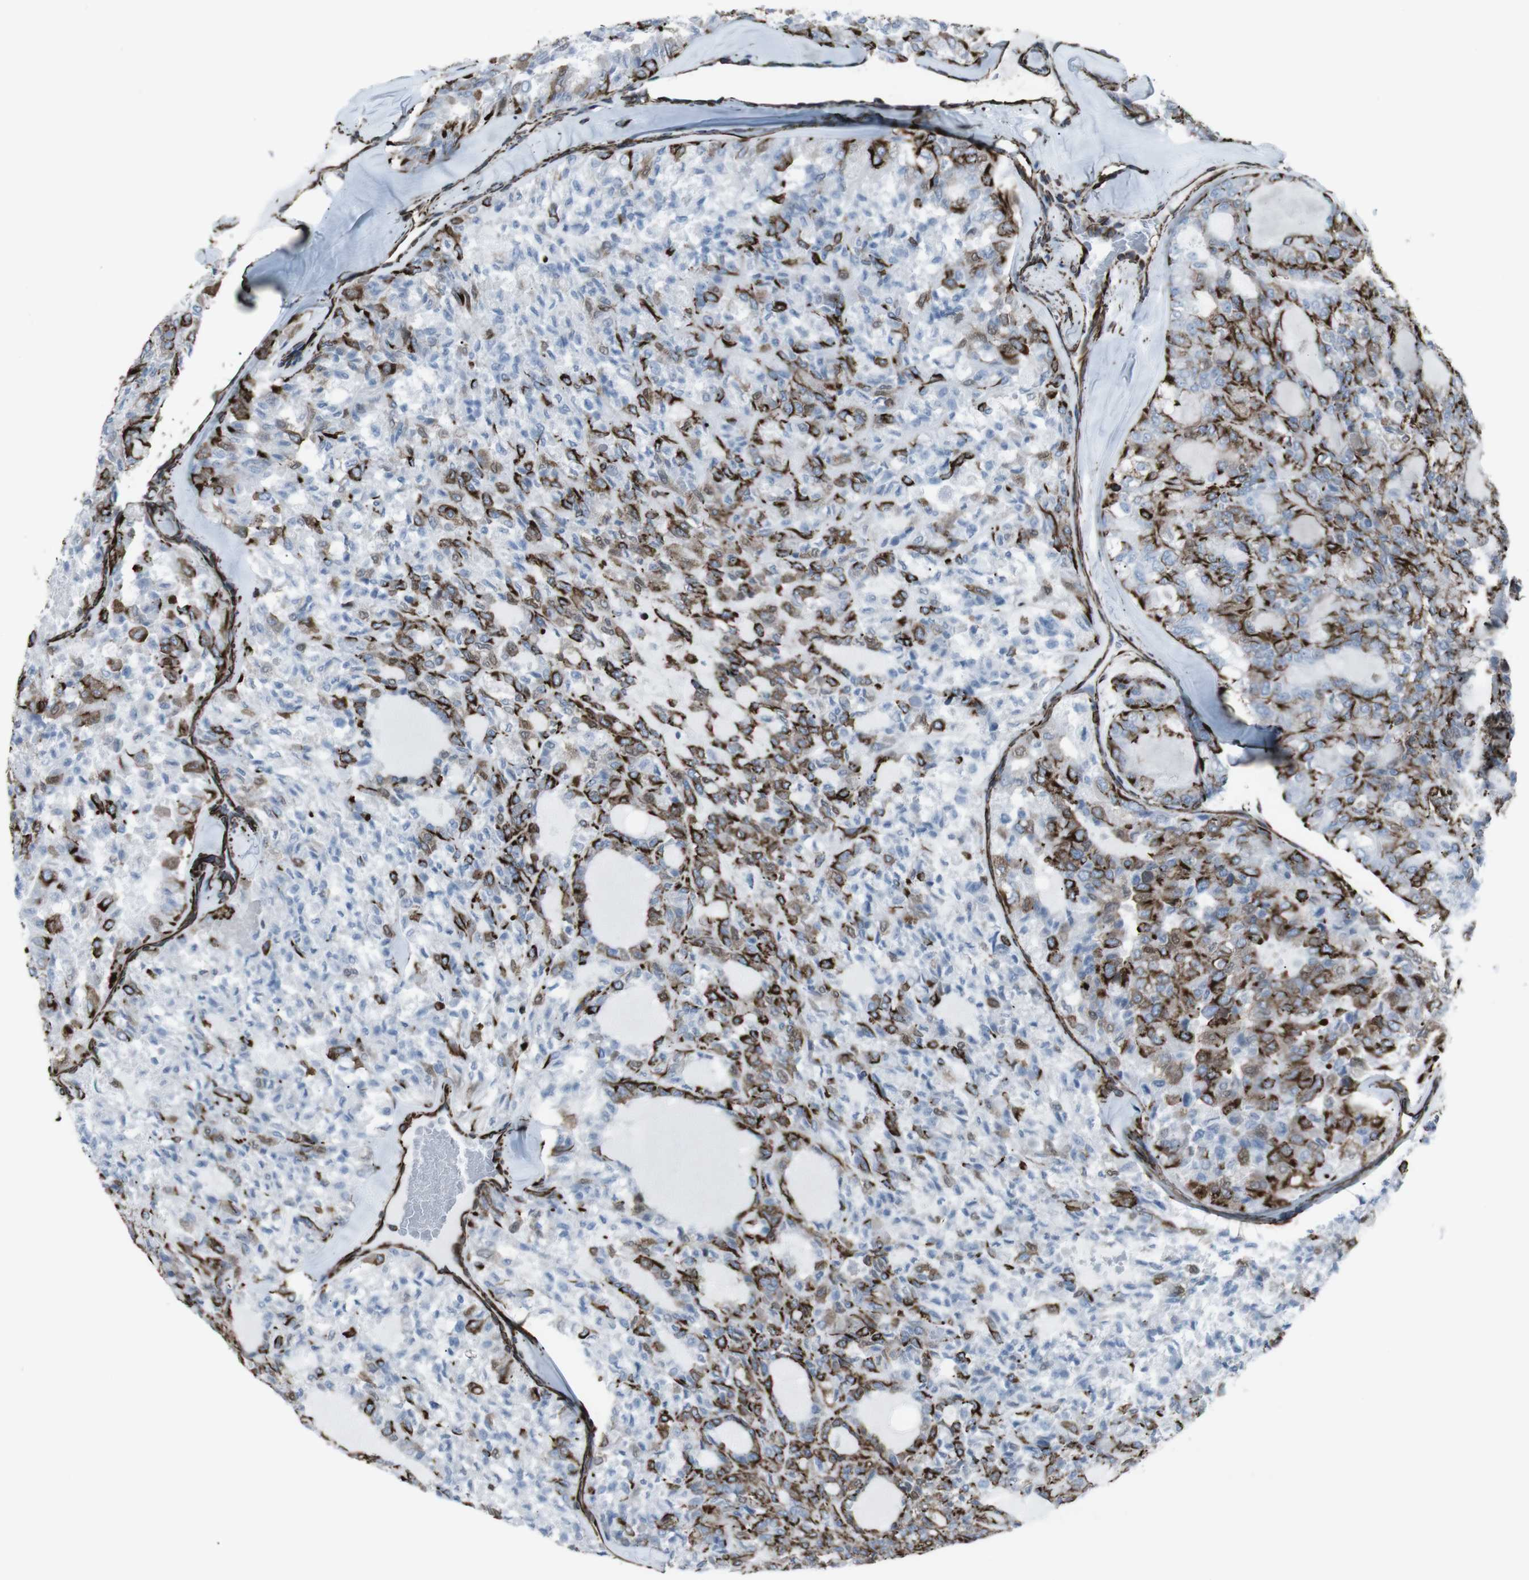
{"staining": {"intensity": "strong", "quantity": "25%-75%", "location": "cytoplasmic/membranous"}, "tissue": "thyroid cancer", "cell_type": "Tumor cells", "image_type": "cancer", "snomed": [{"axis": "morphology", "description": "Follicular adenoma carcinoma, NOS"}, {"axis": "topography", "description": "Thyroid gland"}], "caption": "Thyroid cancer (follicular adenoma carcinoma) stained with a protein marker demonstrates strong staining in tumor cells.", "gene": "ZDHHC6", "patient": {"sex": "male", "age": 75}}